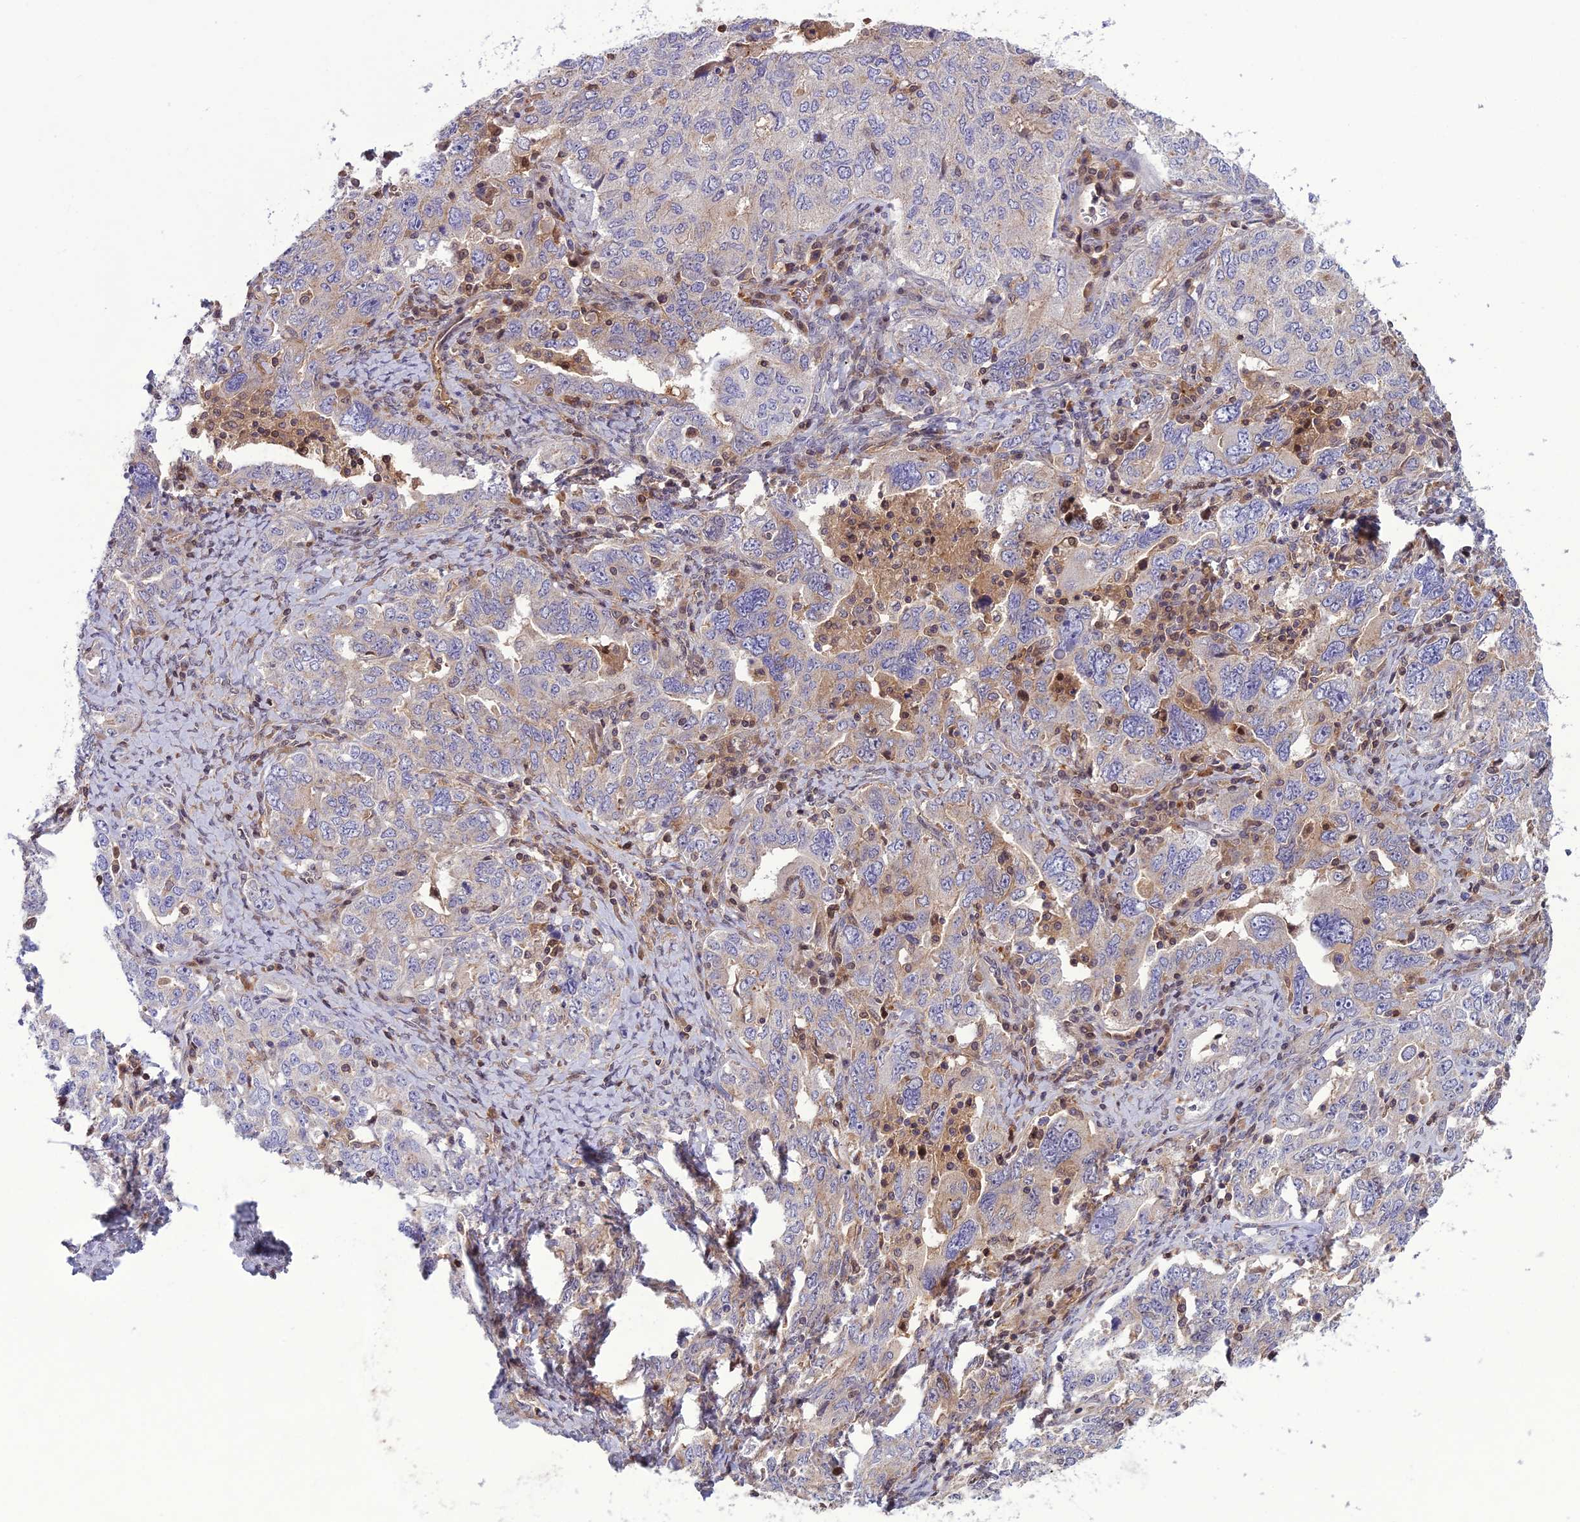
{"staining": {"intensity": "negative", "quantity": "none", "location": "none"}, "tissue": "ovarian cancer", "cell_type": "Tumor cells", "image_type": "cancer", "snomed": [{"axis": "morphology", "description": "Carcinoma, endometroid"}, {"axis": "topography", "description": "Ovary"}], "caption": "A high-resolution histopathology image shows immunohistochemistry (IHC) staining of ovarian cancer (endometroid carcinoma), which reveals no significant positivity in tumor cells.", "gene": "GDF6", "patient": {"sex": "female", "age": 62}}